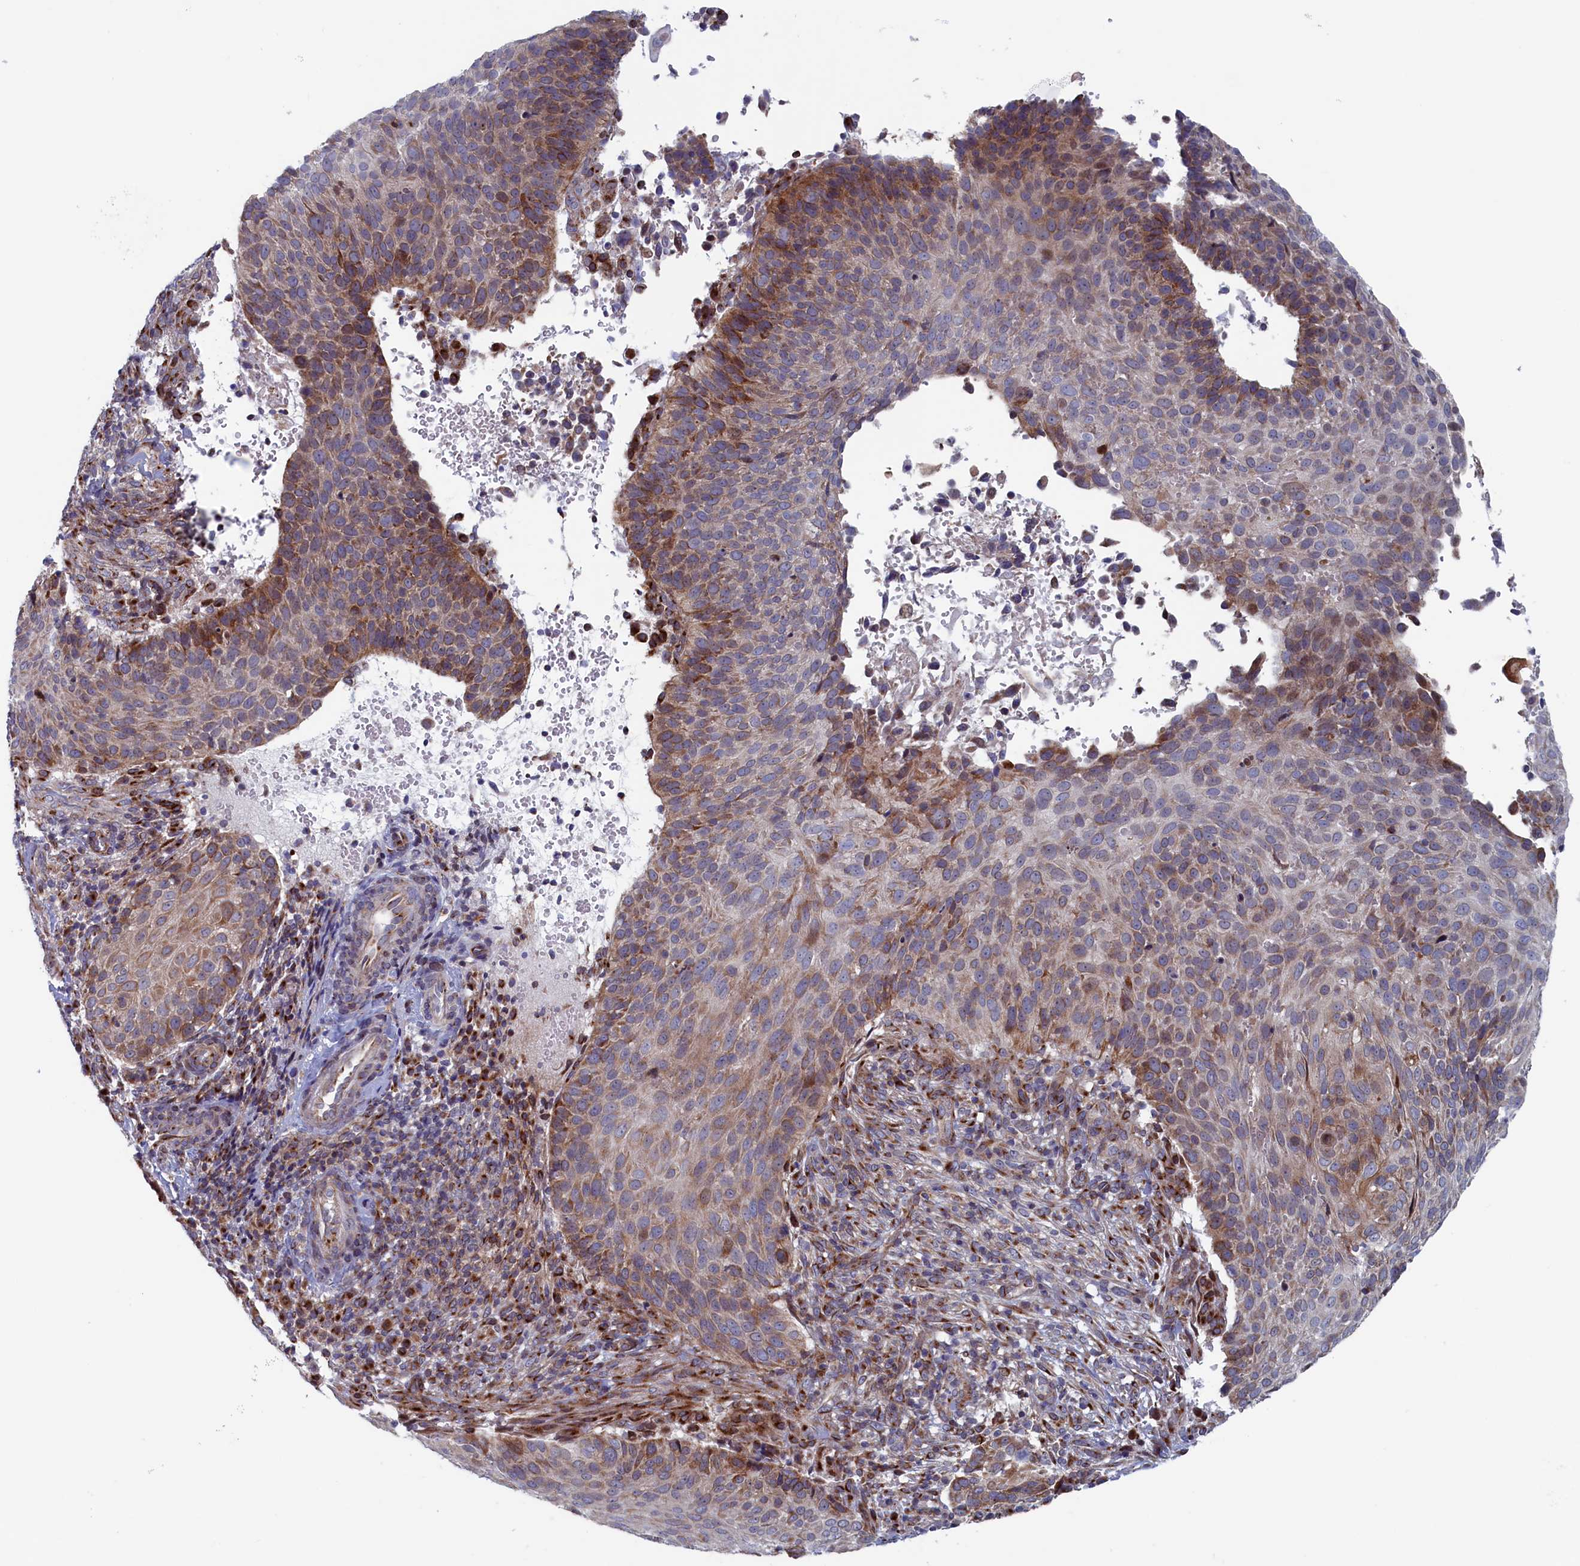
{"staining": {"intensity": "moderate", "quantity": "<25%", "location": "cytoplasmic/membranous"}, "tissue": "cervical cancer", "cell_type": "Tumor cells", "image_type": "cancer", "snomed": [{"axis": "morphology", "description": "Squamous cell carcinoma, NOS"}, {"axis": "topography", "description": "Cervix"}], "caption": "Moderate cytoplasmic/membranous positivity is identified in about <25% of tumor cells in cervical squamous cell carcinoma. The protein is stained brown, and the nuclei are stained in blue (DAB IHC with brightfield microscopy, high magnification).", "gene": "MTFMT", "patient": {"sex": "female", "age": 74}}